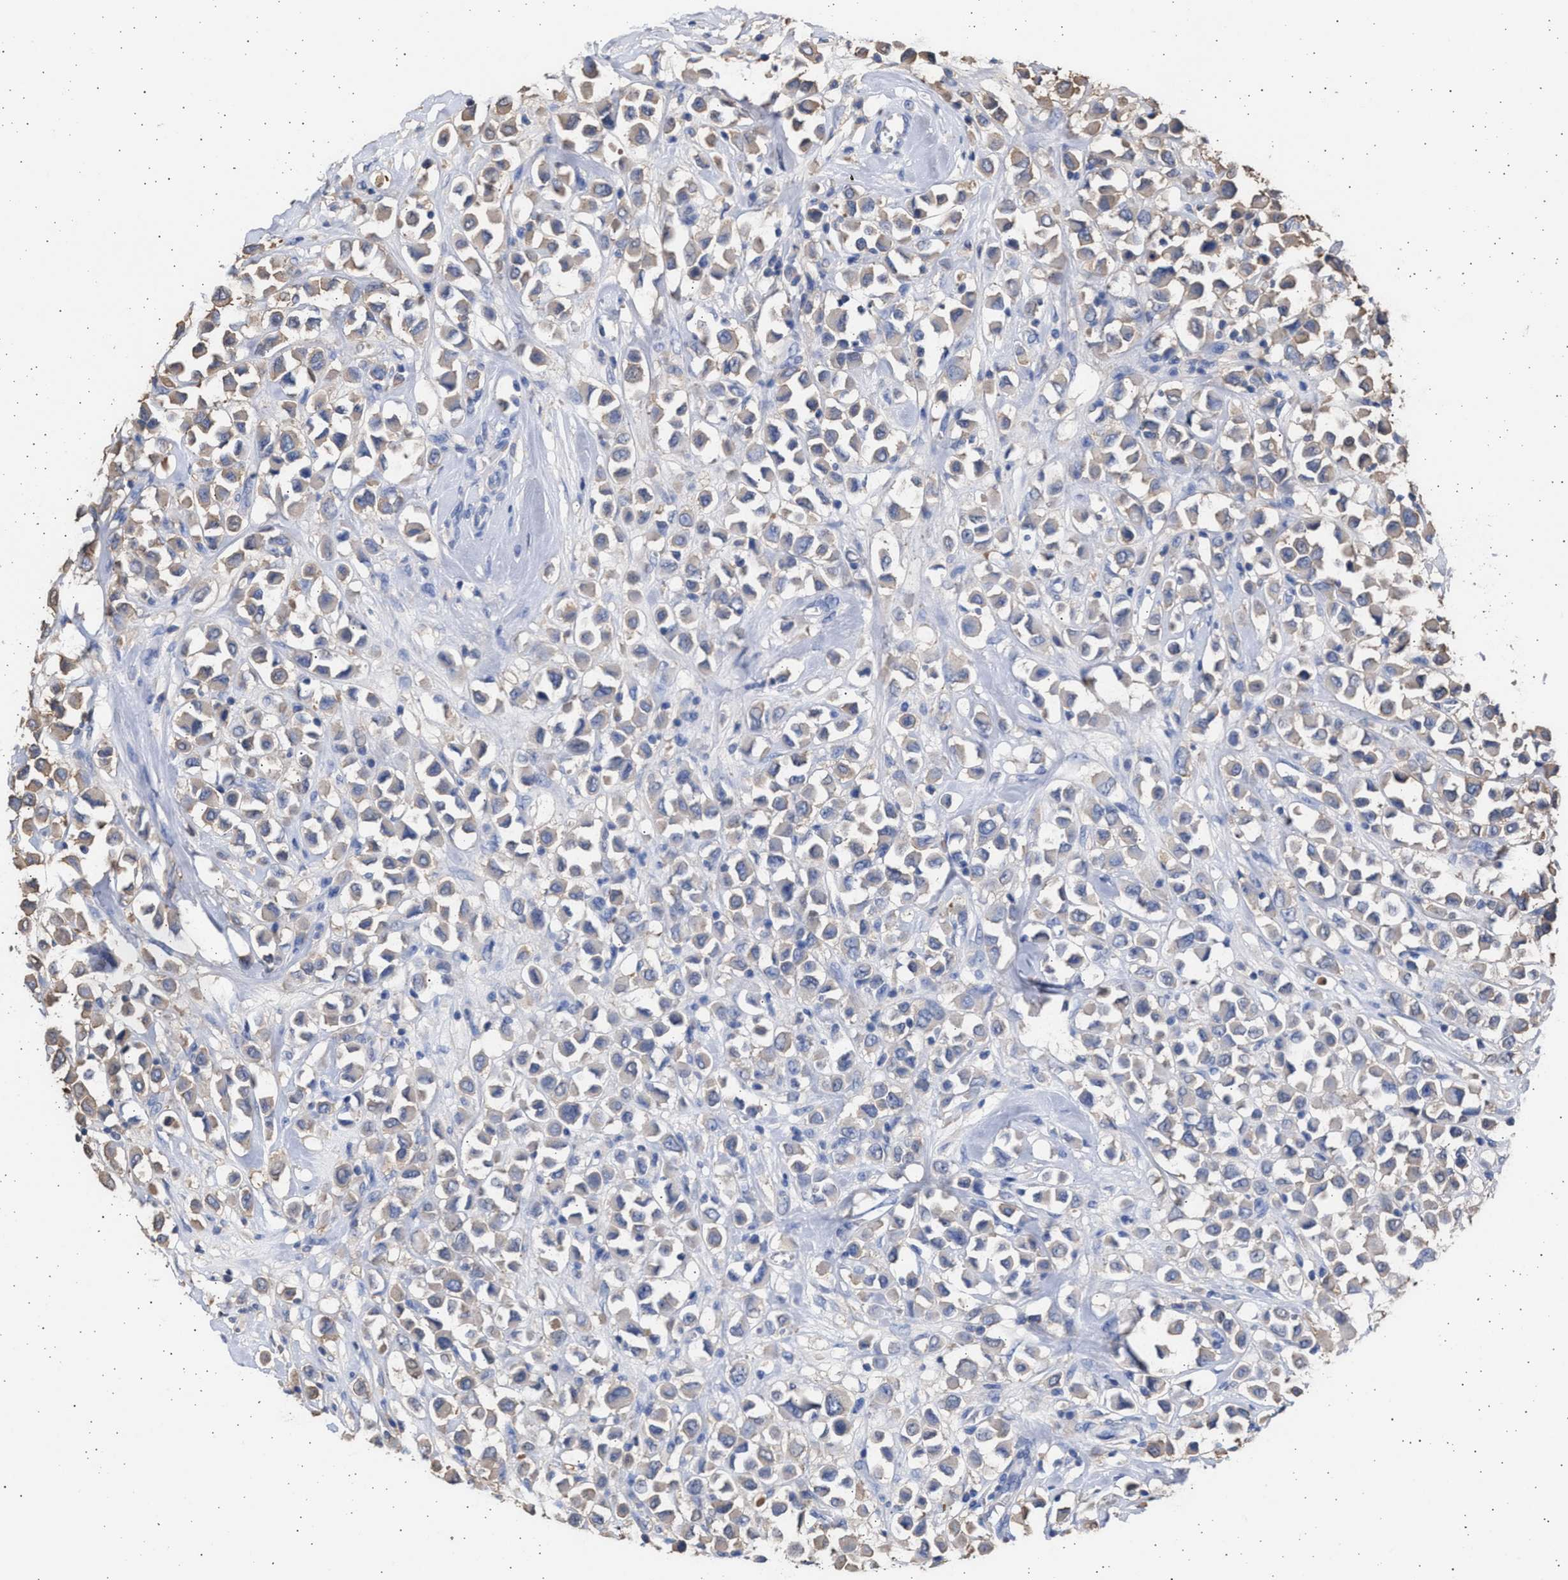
{"staining": {"intensity": "weak", "quantity": ">75%", "location": "cytoplasmic/membranous"}, "tissue": "breast cancer", "cell_type": "Tumor cells", "image_type": "cancer", "snomed": [{"axis": "morphology", "description": "Duct carcinoma"}, {"axis": "topography", "description": "Breast"}], "caption": "The micrograph shows a brown stain indicating the presence of a protein in the cytoplasmic/membranous of tumor cells in breast intraductal carcinoma.", "gene": "ALDOC", "patient": {"sex": "female", "age": 61}}